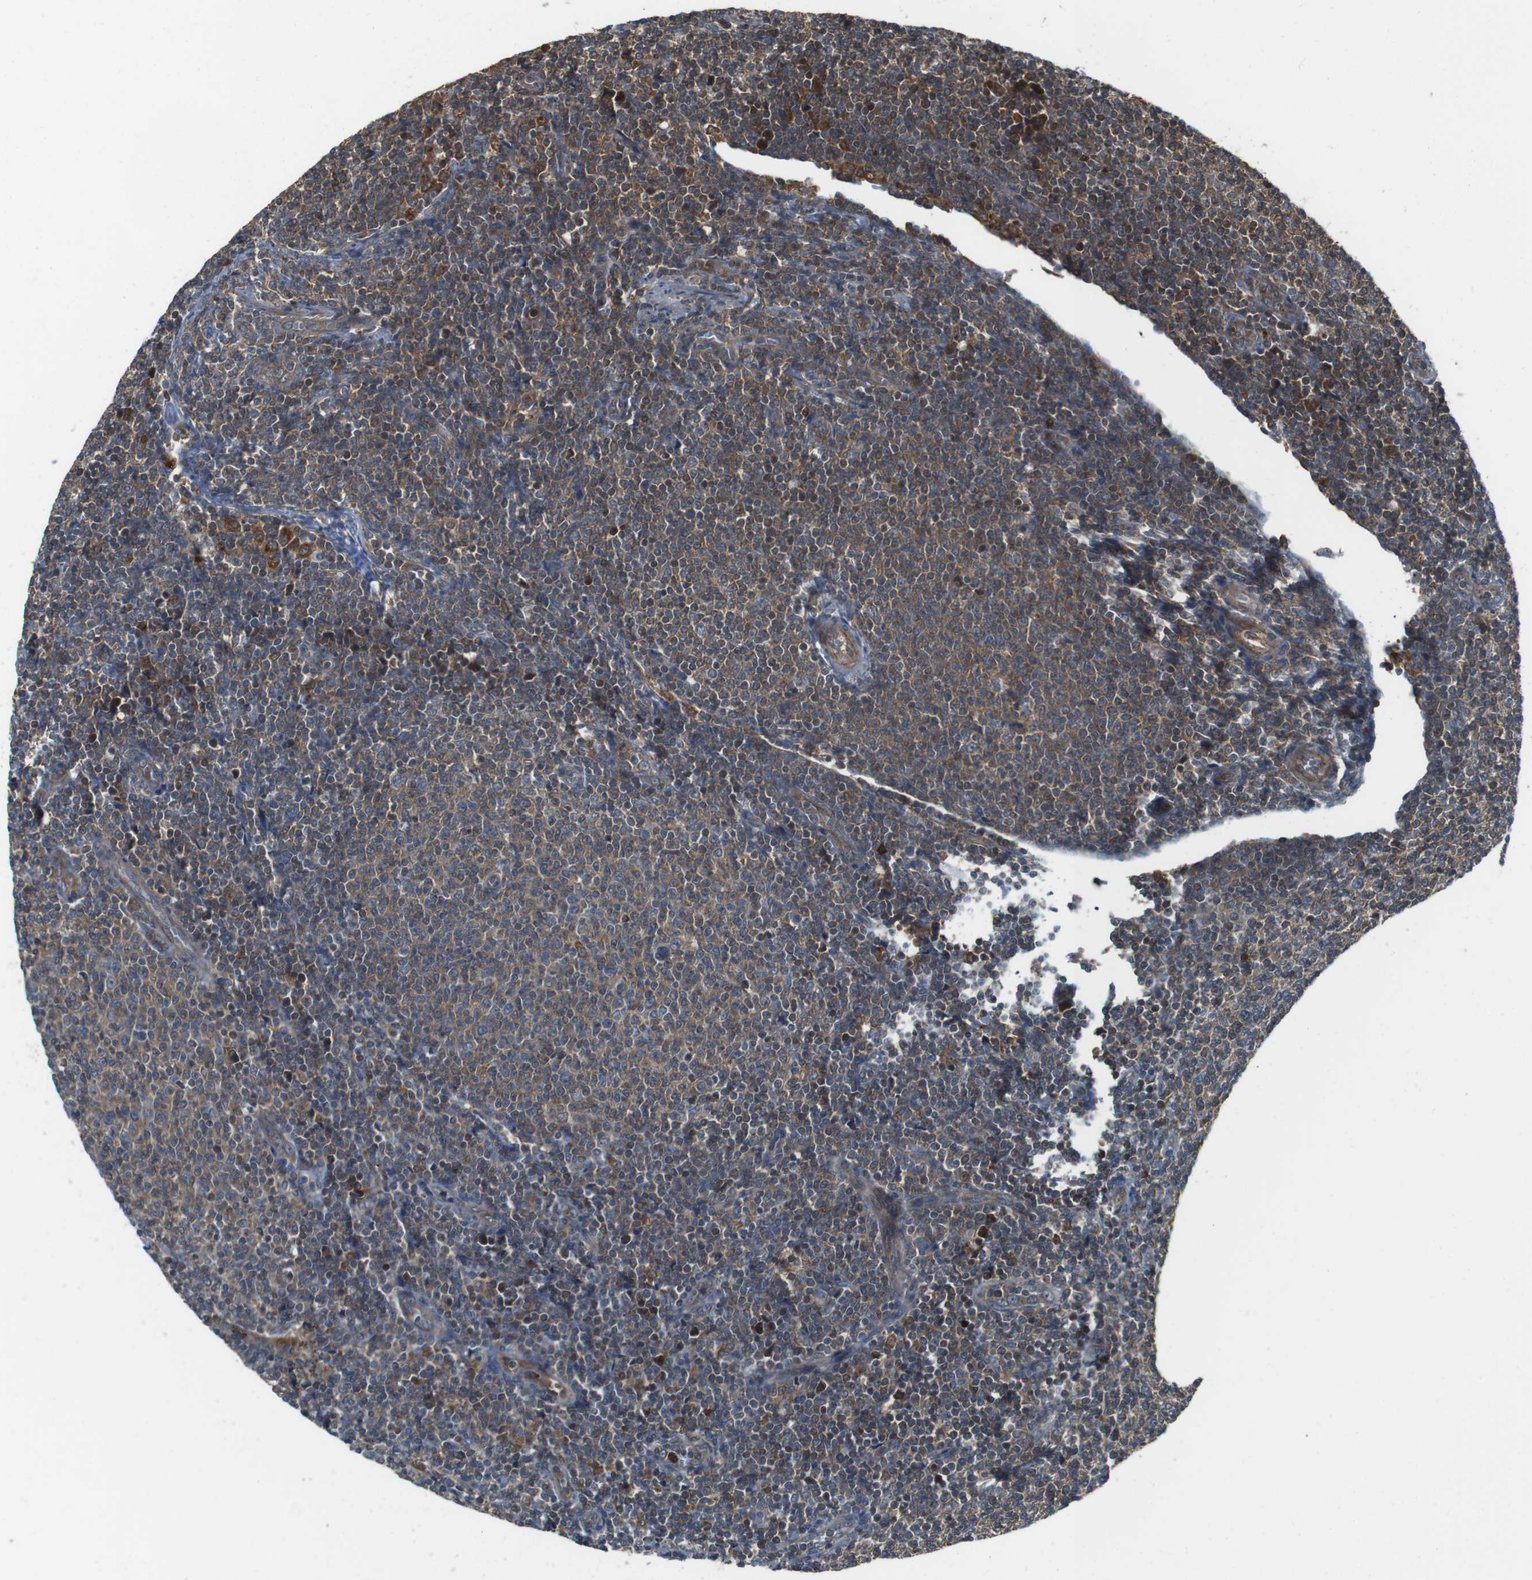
{"staining": {"intensity": "moderate", "quantity": ">75%", "location": "cytoplasmic/membranous"}, "tissue": "lymphoma", "cell_type": "Tumor cells", "image_type": "cancer", "snomed": [{"axis": "morphology", "description": "Malignant lymphoma, non-Hodgkin's type, Low grade"}, {"axis": "topography", "description": "Lymph node"}], "caption": "High-magnification brightfield microscopy of lymphoma stained with DAB (brown) and counterstained with hematoxylin (blue). tumor cells exhibit moderate cytoplasmic/membranous staining is identified in about>75% of cells. The staining is performed using DAB (3,3'-diaminobenzidine) brown chromogen to label protein expression. The nuclei are counter-stained blue using hematoxylin.", "gene": "LRRC3B", "patient": {"sex": "male", "age": 66}}